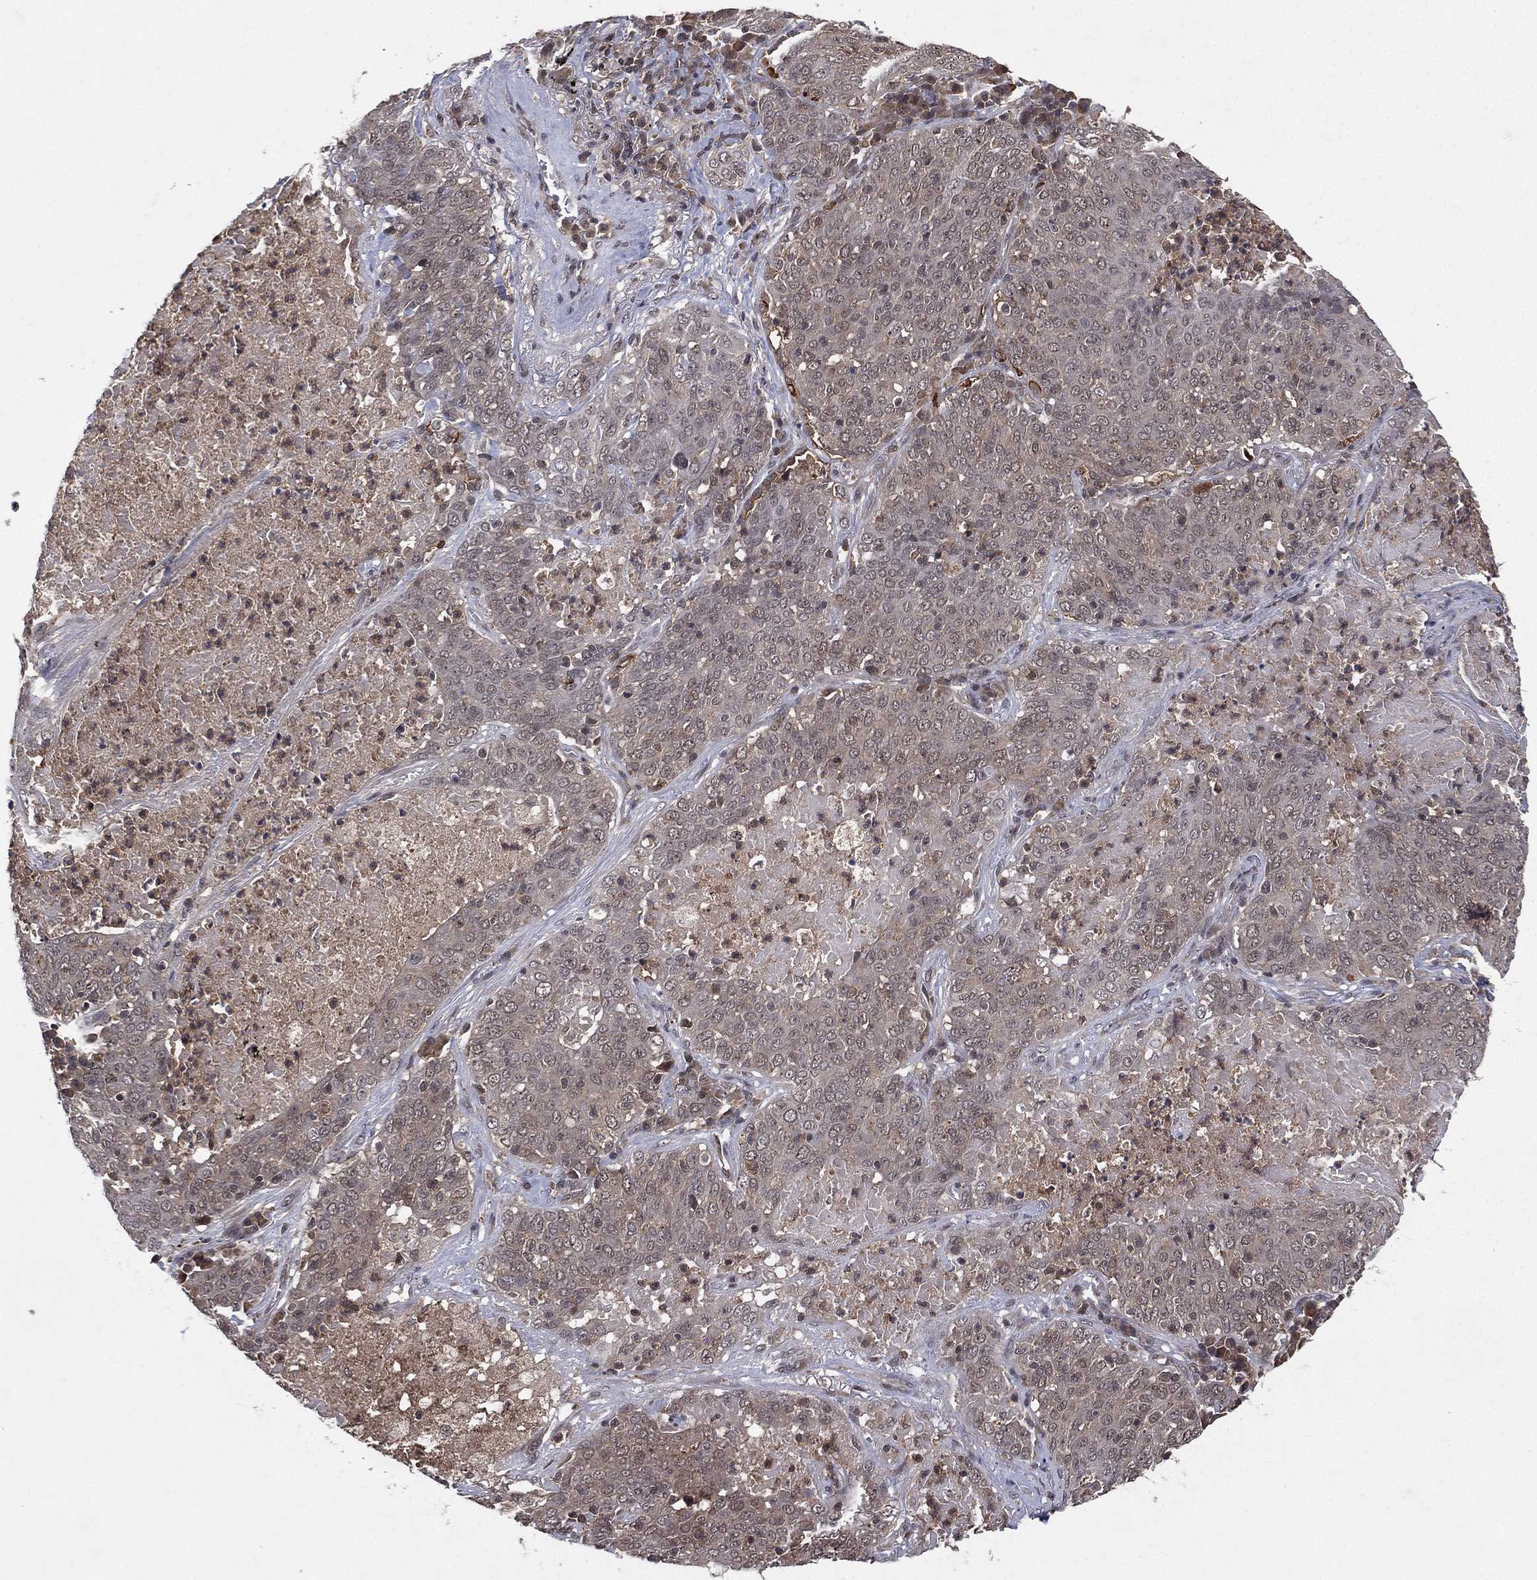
{"staining": {"intensity": "negative", "quantity": "none", "location": "none"}, "tissue": "lung cancer", "cell_type": "Tumor cells", "image_type": "cancer", "snomed": [{"axis": "morphology", "description": "Squamous cell carcinoma, NOS"}, {"axis": "topography", "description": "Lung"}], "caption": "This is an immunohistochemistry histopathology image of human lung cancer. There is no expression in tumor cells.", "gene": "ATG4B", "patient": {"sex": "male", "age": 82}}